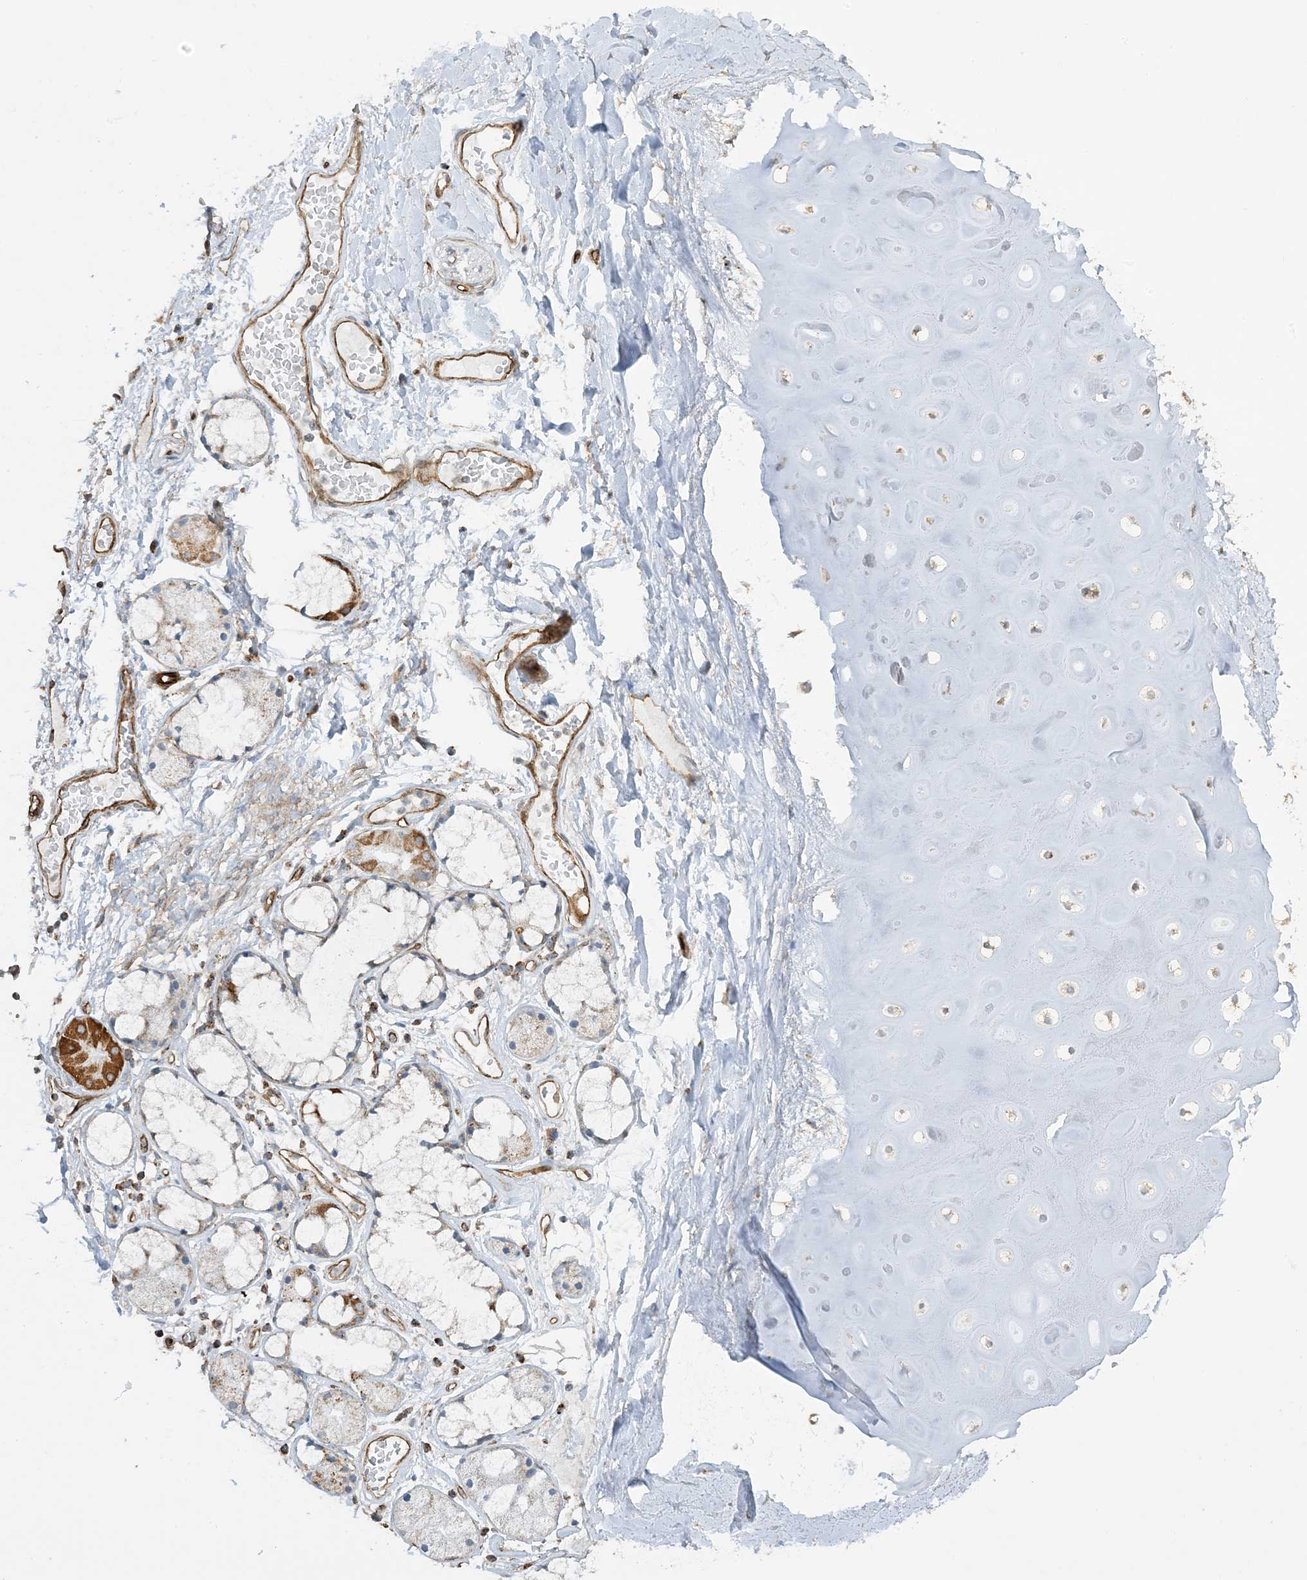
{"staining": {"intensity": "moderate", "quantity": "25%-75%", "location": "cytoplasmic/membranous"}, "tissue": "bronchus", "cell_type": "Respiratory epithelial cells", "image_type": "normal", "snomed": [{"axis": "morphology", "description": "Normal tissue, NOS"}, {"axis": "topography", "description": "Cartilage tissue"}, {"axis": "topography", "description": "Bronchus"}], "caption": "Immunohistochemical staining of benign bronchus demonstrates medium levels of moderate cytoplasmic/membranous staining in about 25%-75% of respiratory epithelial cells.", "gene": "AGA", "patient": {"sex": "female", "age": 73}}